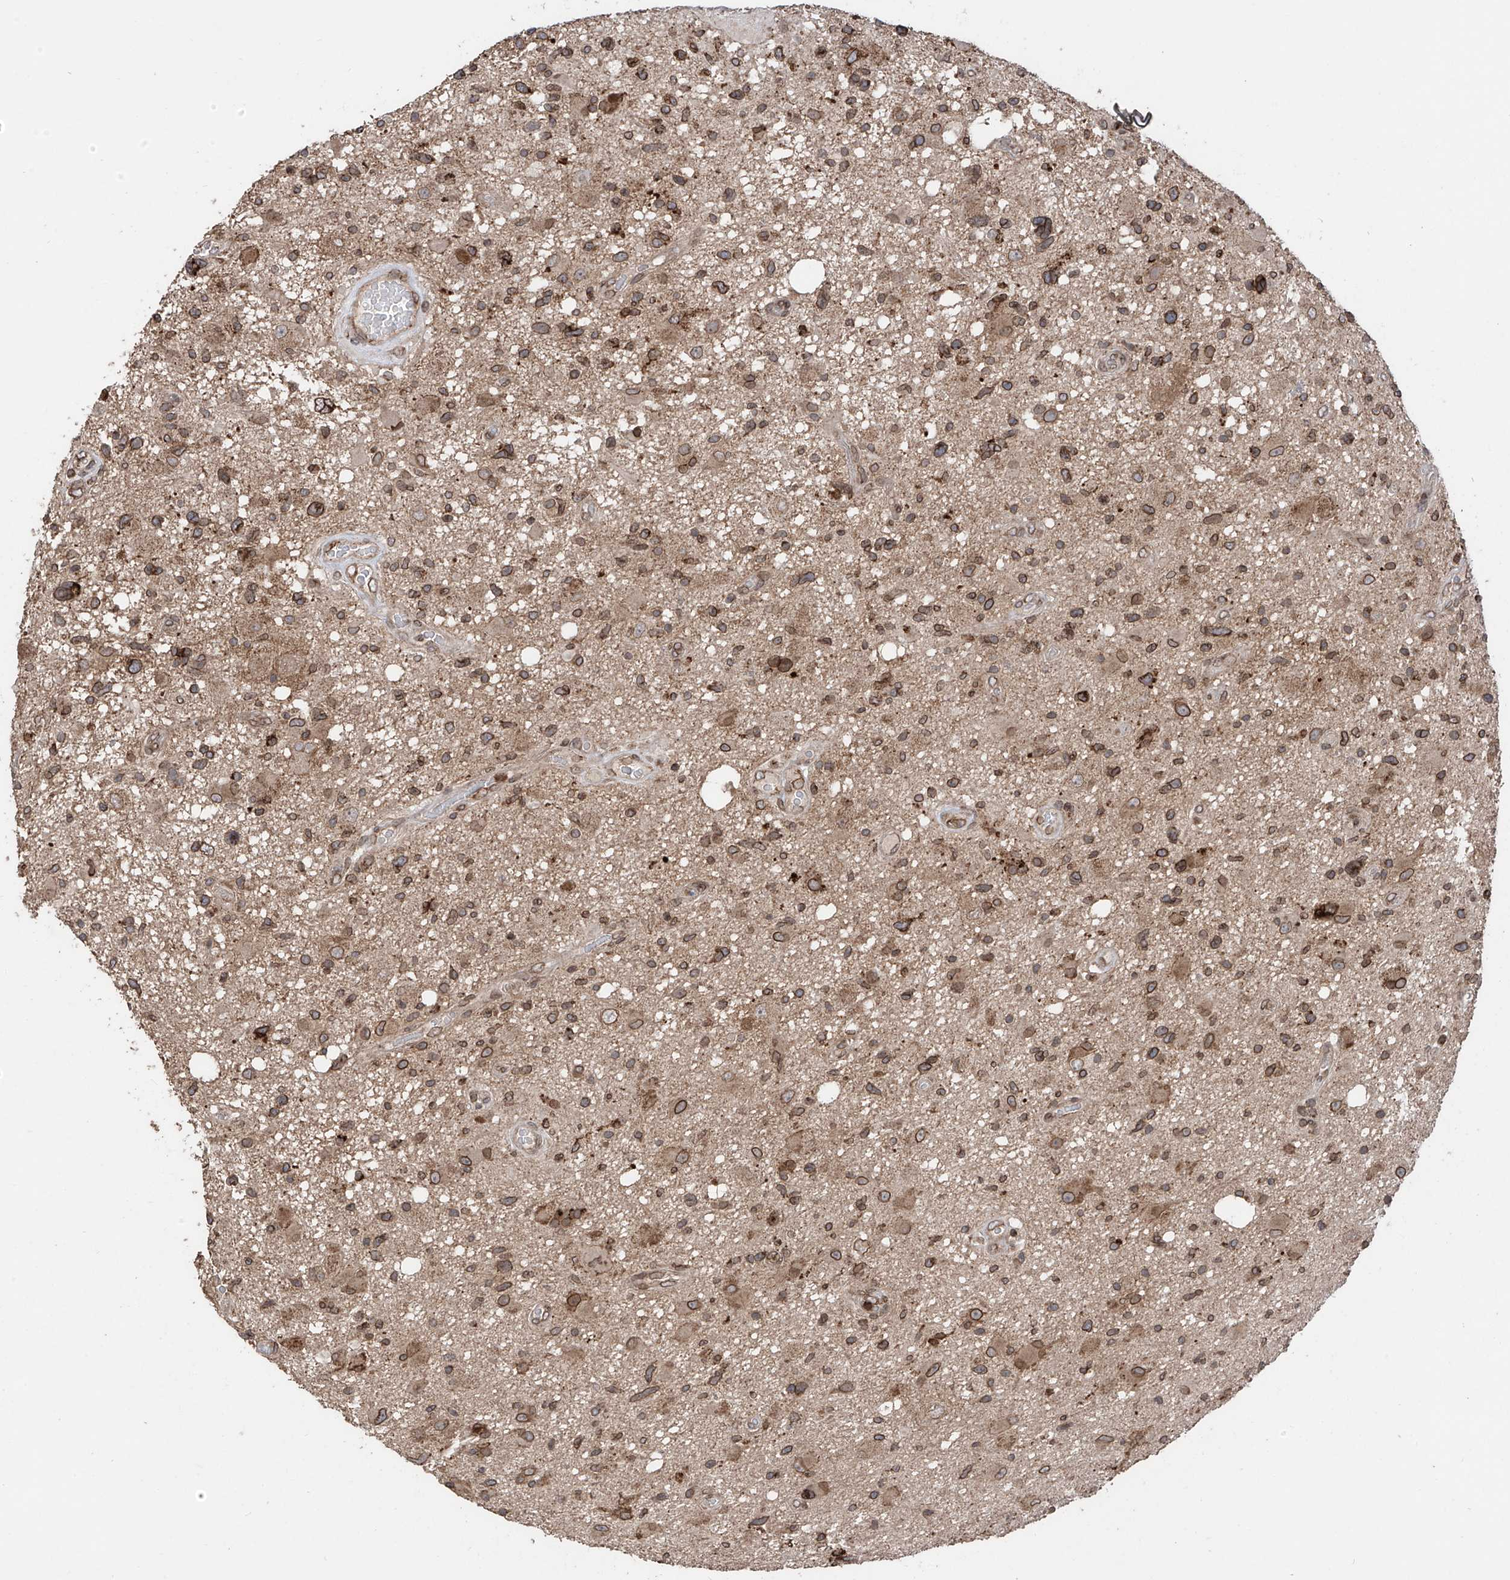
{"staining": {"intensity": "strong", "quantity": ">75%", "location": "cytoplasmic/membranous,nuclear"}, "tissue": "glioma", "cell_type": "Tumor cells", "image_type": "cancer", "snomed": [{"axis": "morphology", "description": "Glioma, malignant, High grade"}, {"axis": "topography", "description": "Brain"}], "caption": "Immunohistochemistry image of human malignant glioma (high-grade) stained for a protein (brown), which displays high levels of strong cytoplasmic/membranous and nuclear staining in about >75% of tumor cells.", "gene": "AHCTF1", "patient": {"sex": "male", "age": 33}}